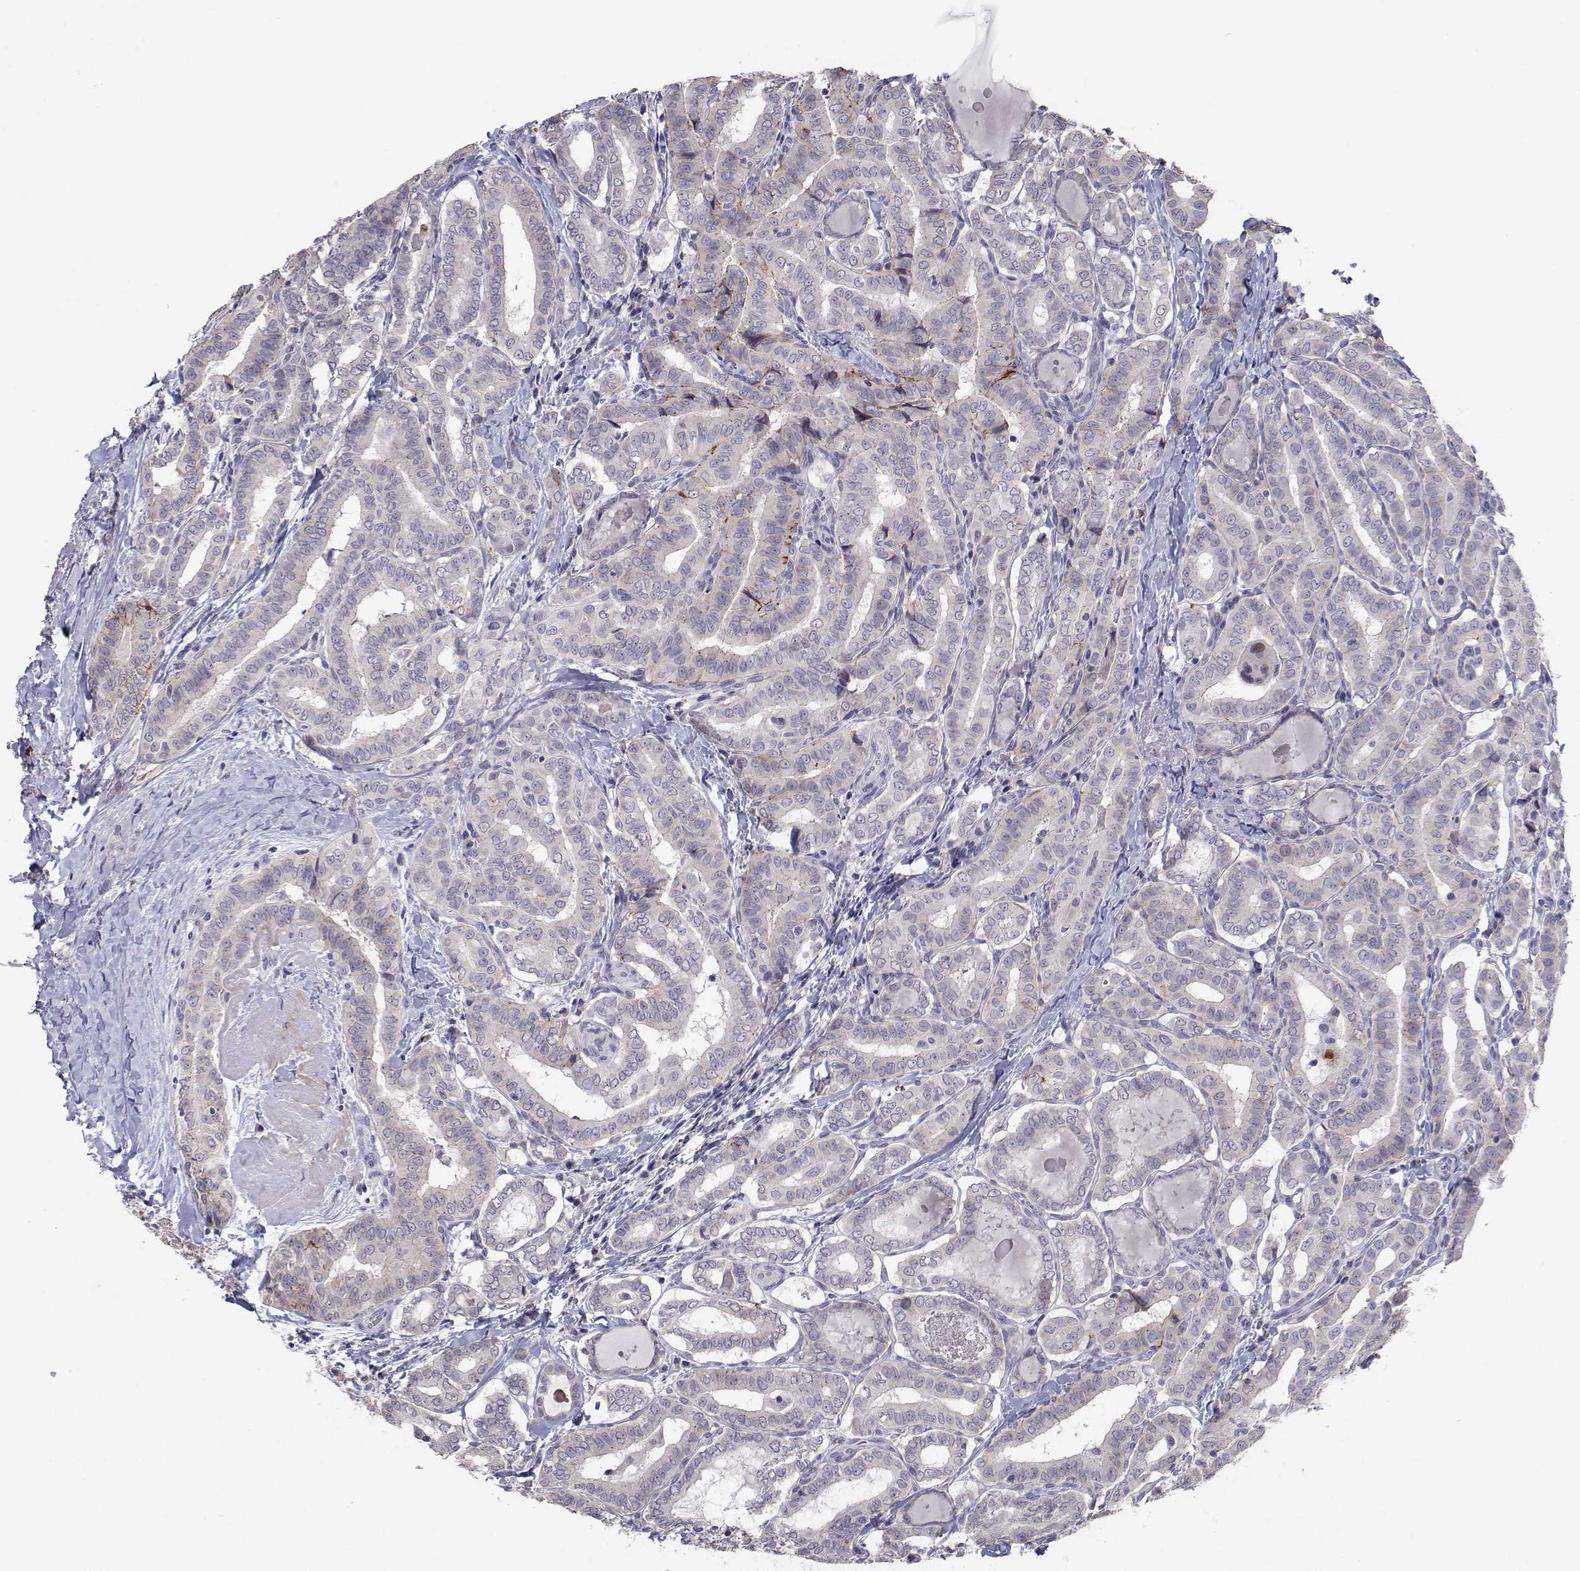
{"staining": {"intensity": "negative", "quantity": "none", "location": "none"}, "tissue": "thyroid cancer", "cell_type": "Tumor cells", "image_type": "cancer", "snomed": [{"axis": "morphology", "description": "Papillary adenocarcinoma, NOS"}, {"axis": "morphology", "description": "Papillary adenoma metastatic"}, {"axis": "topography", "description": "Thyroid gland"}], "caption": "Tumor cells show no significant protein staining in papillary adenoma metastatic (thyroid).", "gene": "RBPJL", "patient": {"sex": "female", "age": 50}}